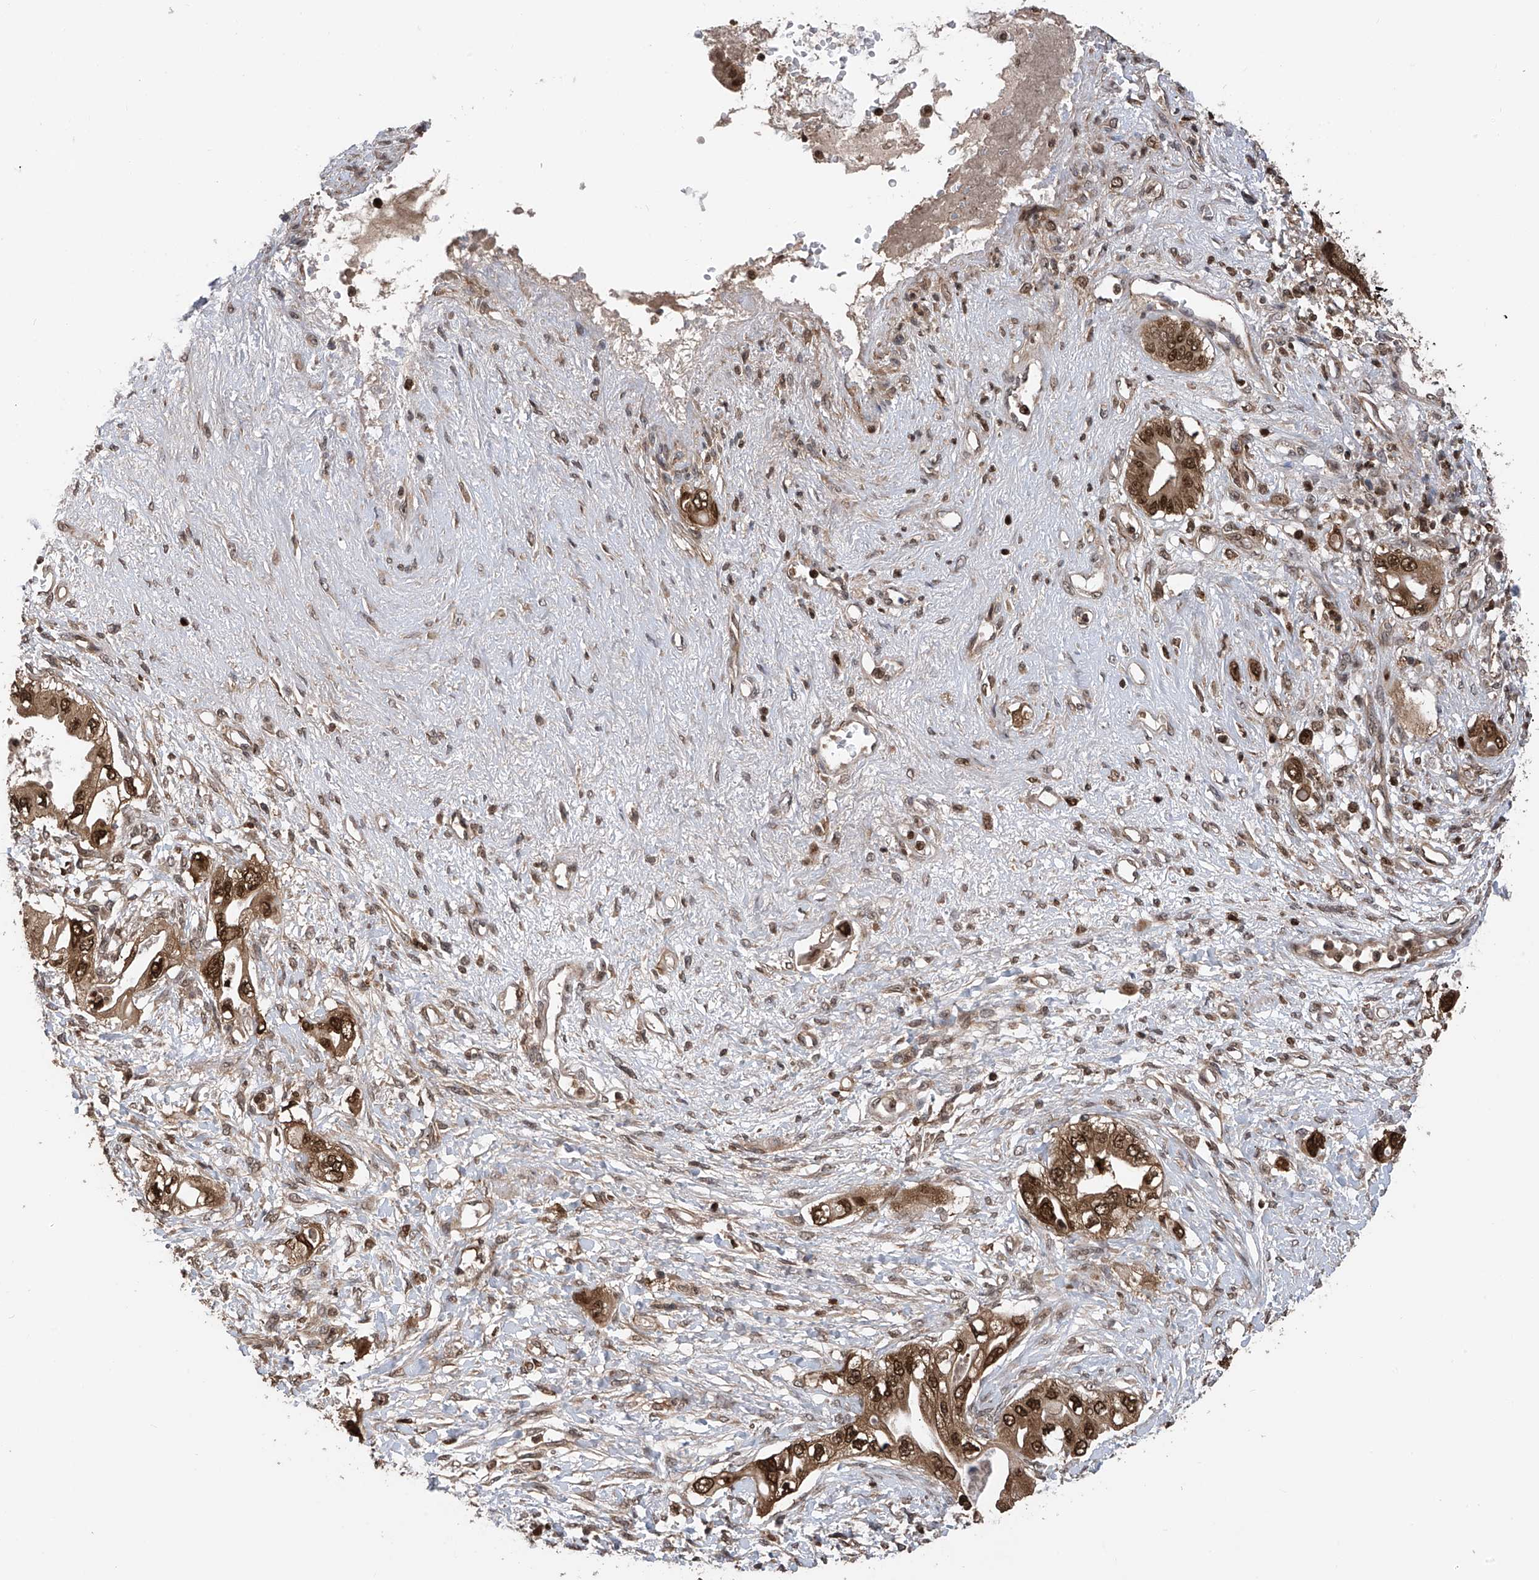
{"staining": {"intensity": "strong", "quantity": ">75%", "location": "cytoplasmic/membranous,nuclear"}, "tissue": "pancreatic cancer", "cell_type": "Tumor cells", "image_type": "cancer", "snomed": [{"axis": "morphology", "description": "Inflammation, NOS"}, {"axis": "morphology", "description": "Adenocarcinoma, NOS"}, {"axis": "topography", "description": "Pancreas"}], "caption": "High-power microscopy captured an IHC histopathology image of pancreatic cancer (adenocarcinoma), revealing strong cytoplasmic/membranous and nuclear expression in approximately >75% of tumor cells.", "gene": "DNAJC9", "patient": {"sex": "female", "age": 56}}